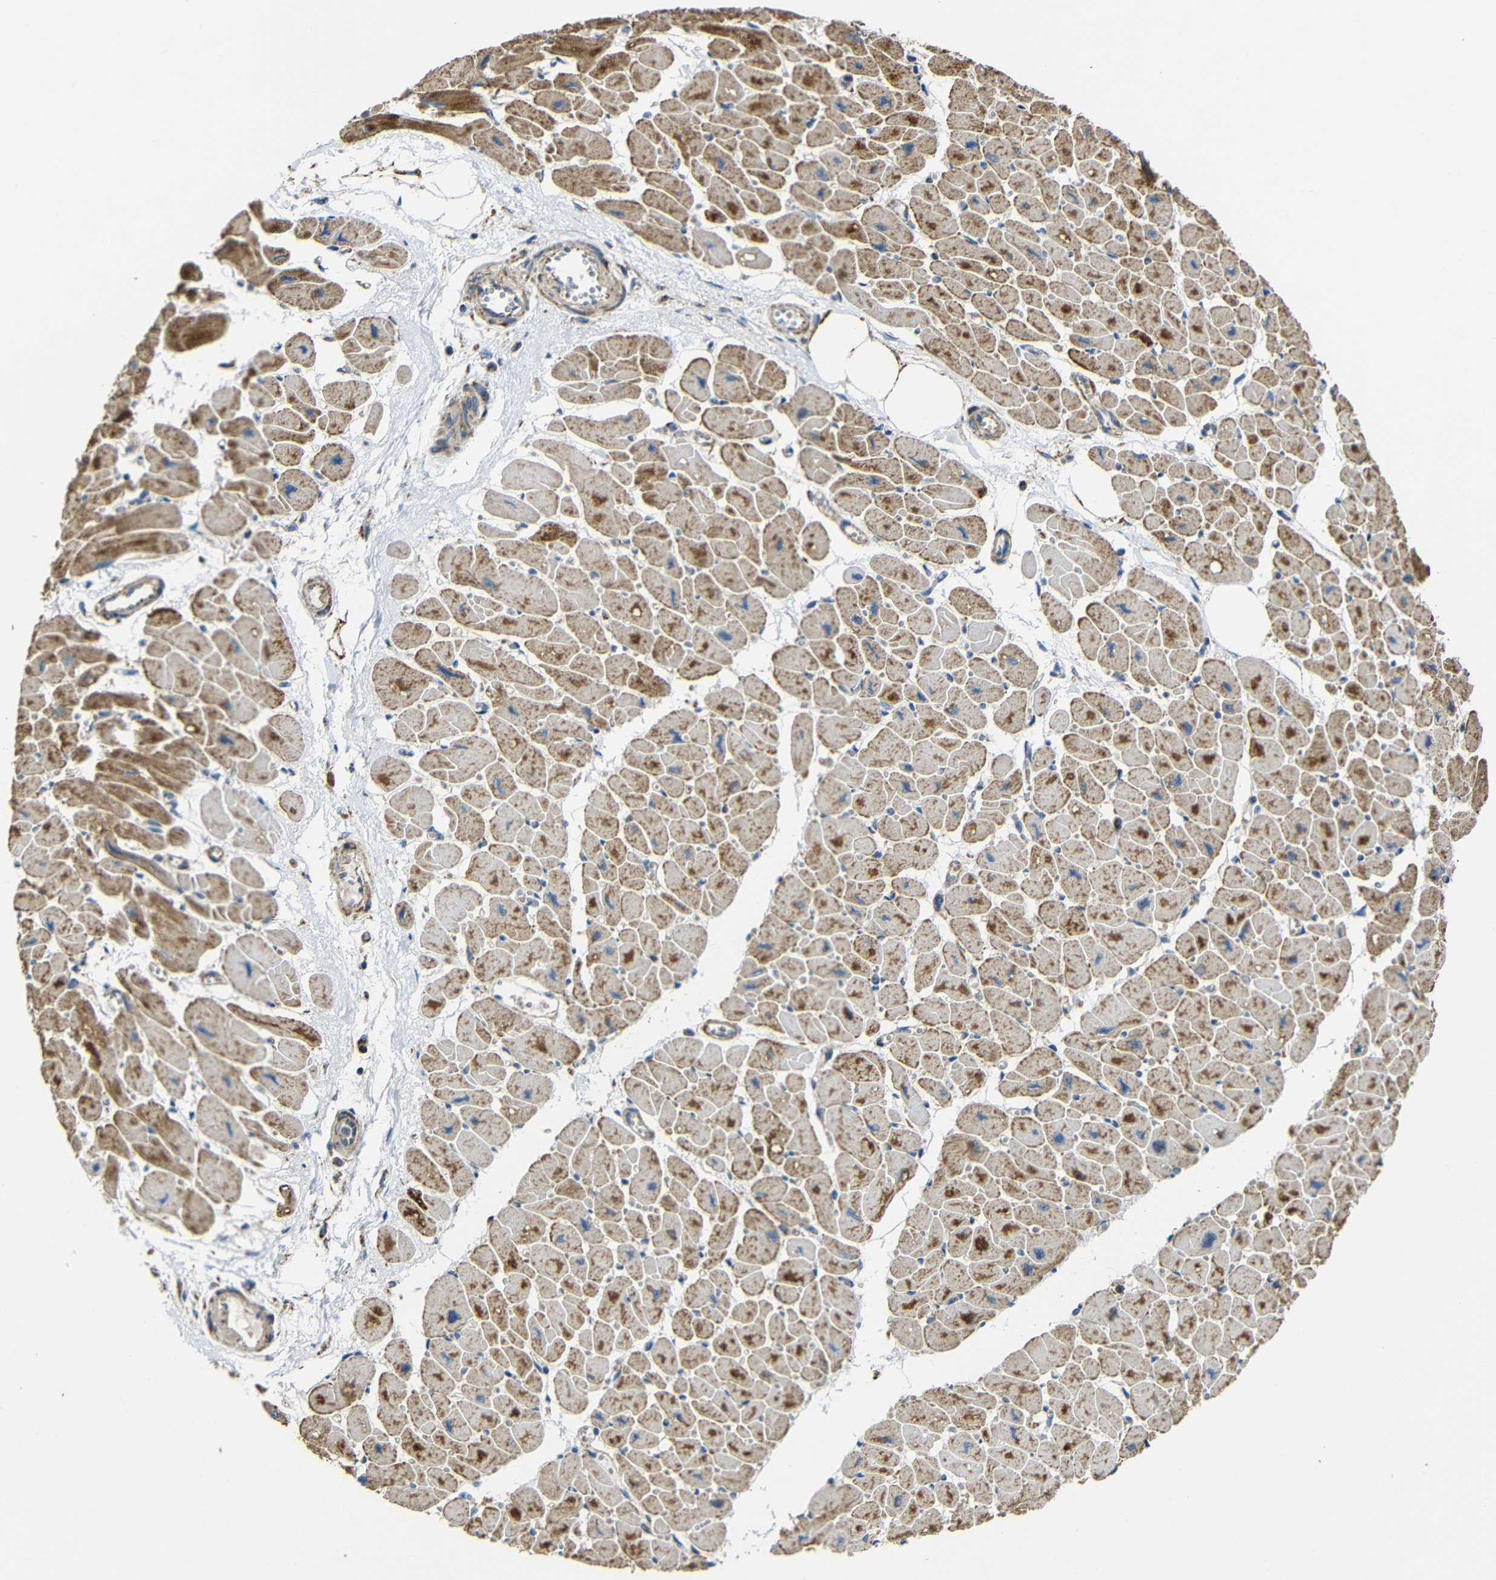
{"staining": {"intensity": "moderate", "quantity": ">75%", "location": "cytoplasmic/membranous"}, "tissue": "heart muscle", "cell_type": "Cardiomyocytes", "image_type": "normal", "snomed": [{"axis": "morphology", "description": "Normal tissue, NOS"}, {"axis": "topography", "description": "Heart"}], "caption": "A brown stain shows moderate cytoplasmic/membranous expression of a protein in cardiomyocytes of normal heart muscle. The staining was performed using DAB (3,3'-diaminobenzidine) to visualize the protein expression in brown, while the nuclei were stained in blue with hematoxylin (Magnification: 20x).", "gene": "NR3C2", "patient": {"sex": "female", "age": 54}}